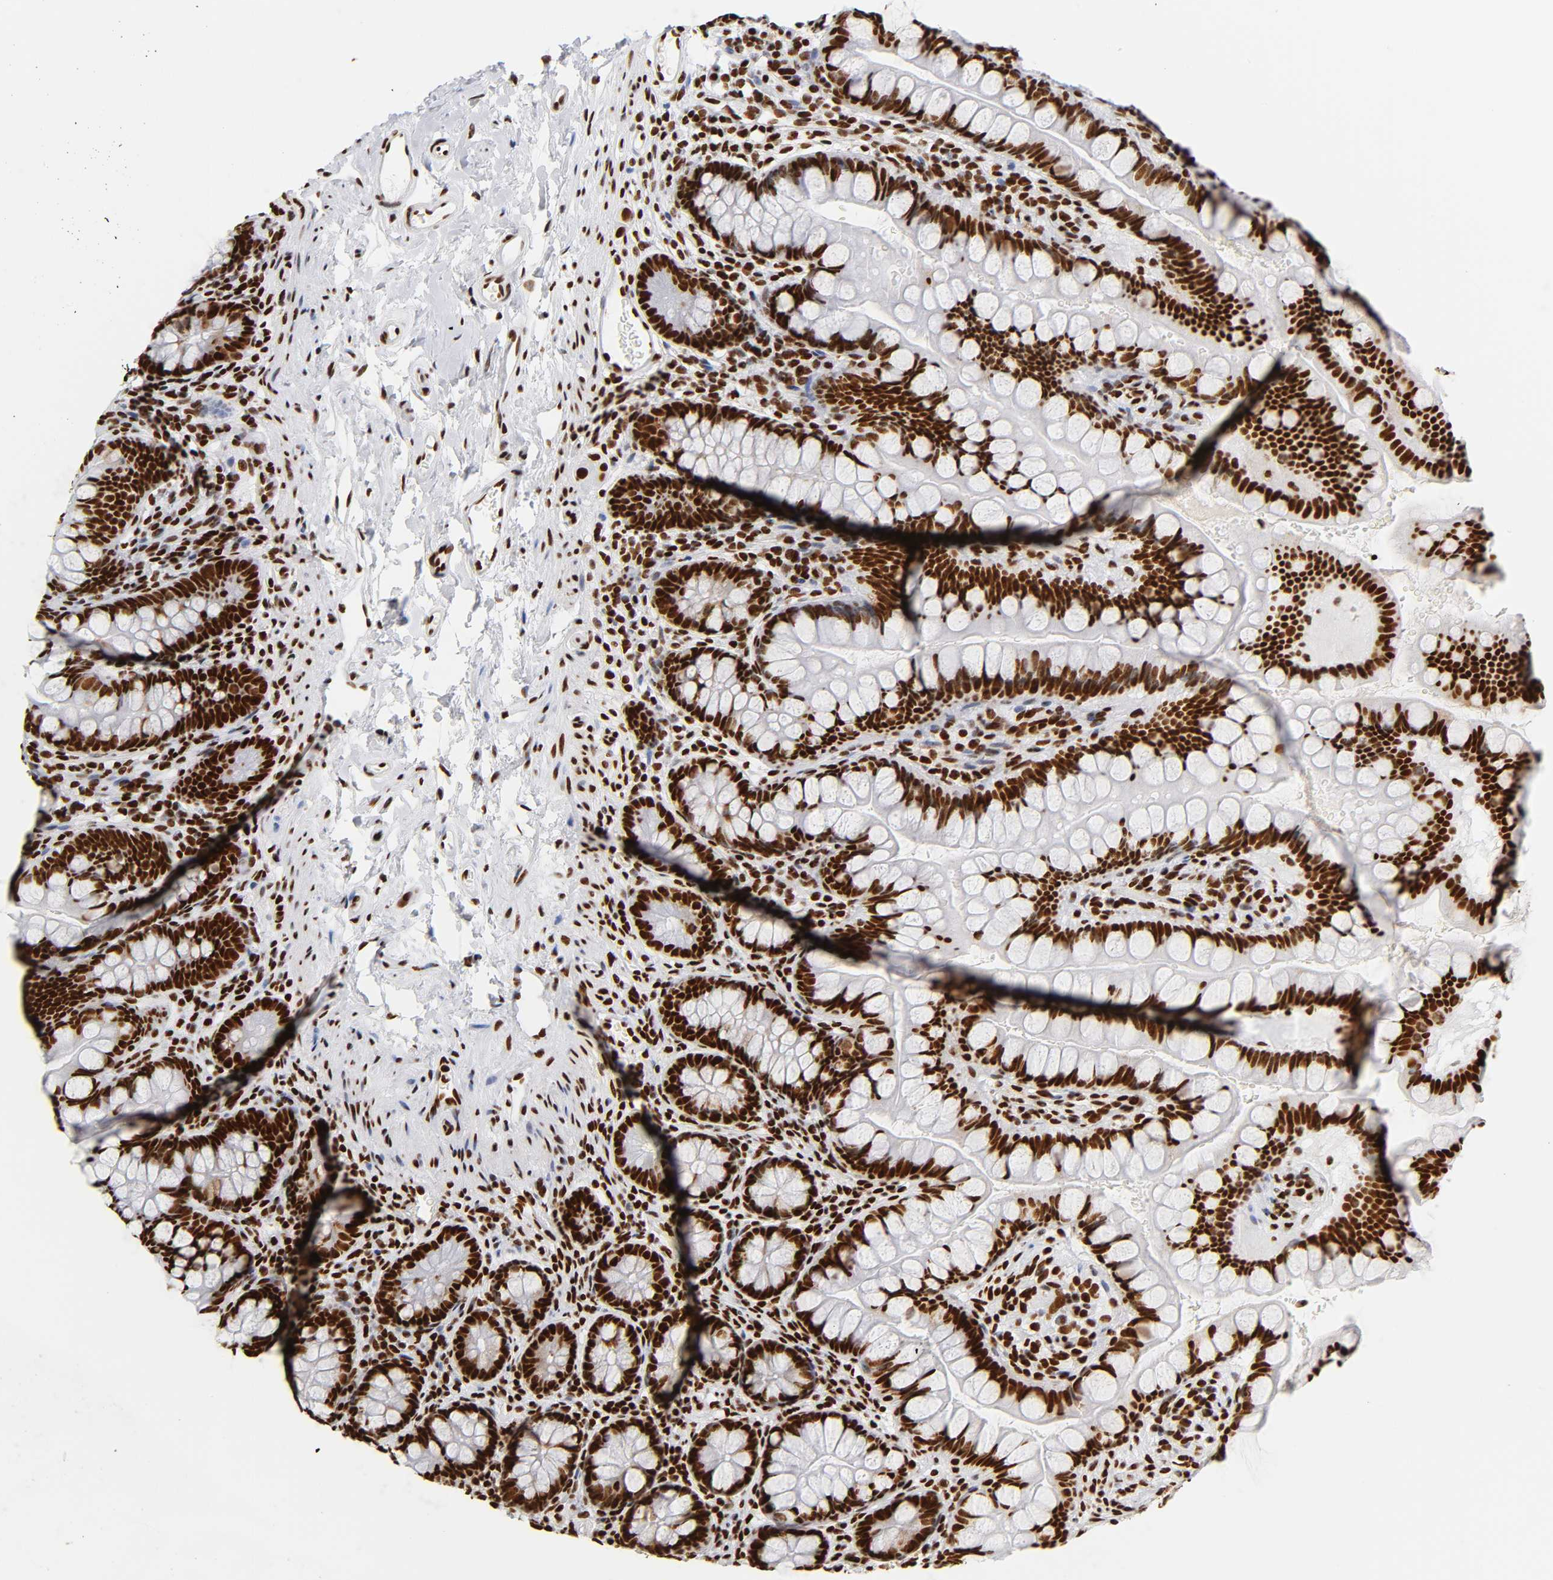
{"staining": {"intensity": "strong", "quantity": ">75%", "location": "nuclear"}, "tissue": "small intestine", "cell_type": "Glandular cells", "image_type": "normal", "snomed": [{"axis": "morphology", "description": "Normal tissue, NOS"}, {"axis": "topography", "description": "Small intestine"}], "caption": "Small intestine stained with DAB immunohistochemistry (IHC) exhibits high levels of strong nuclear staining in approximately >75% of glandular cells.", "gene": "XRCC6", "patient": {"sex": "female", "age": 58}}